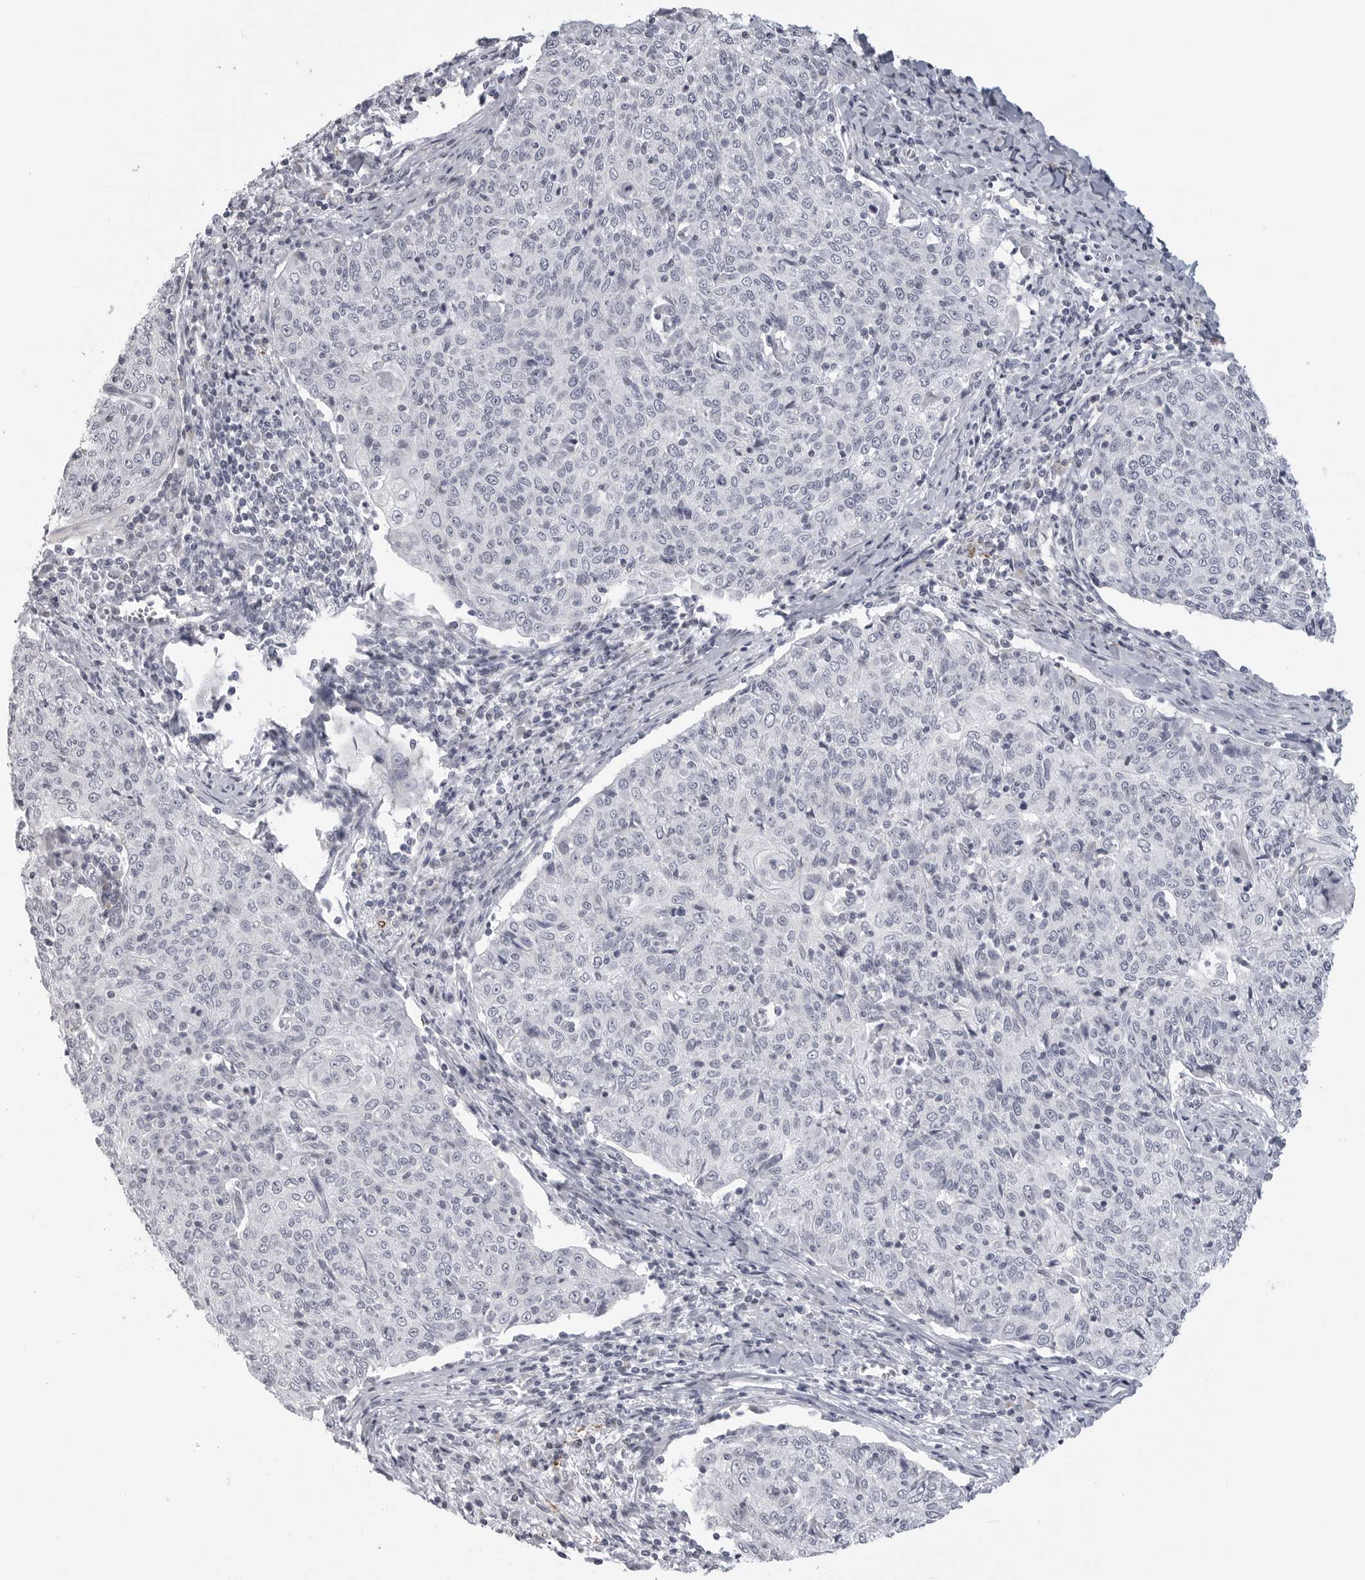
{"staining": {"intensity": "negative", "quantity": "none", "location": "none"}, "tissue": "cervical cancer", "cell_type": "Tumor cells", "image_type": "cancer", "snomed": [{"axis": "morphology", "description": "Squamous cell carcinoma, NOS"}, {"axis": "topography", "description": "Cervix"}], "caption": "Immunohistochemical staining of human cervical cancer displays no significant positivity in tumor cells. (DAB (3,3'-diaminobenzidine) immunohistochemistry (IHC) visualized using brightfield microscopy, high magnification).", "gene": "MAP7D1", "patient": {"sex": "female", "age": 48}}